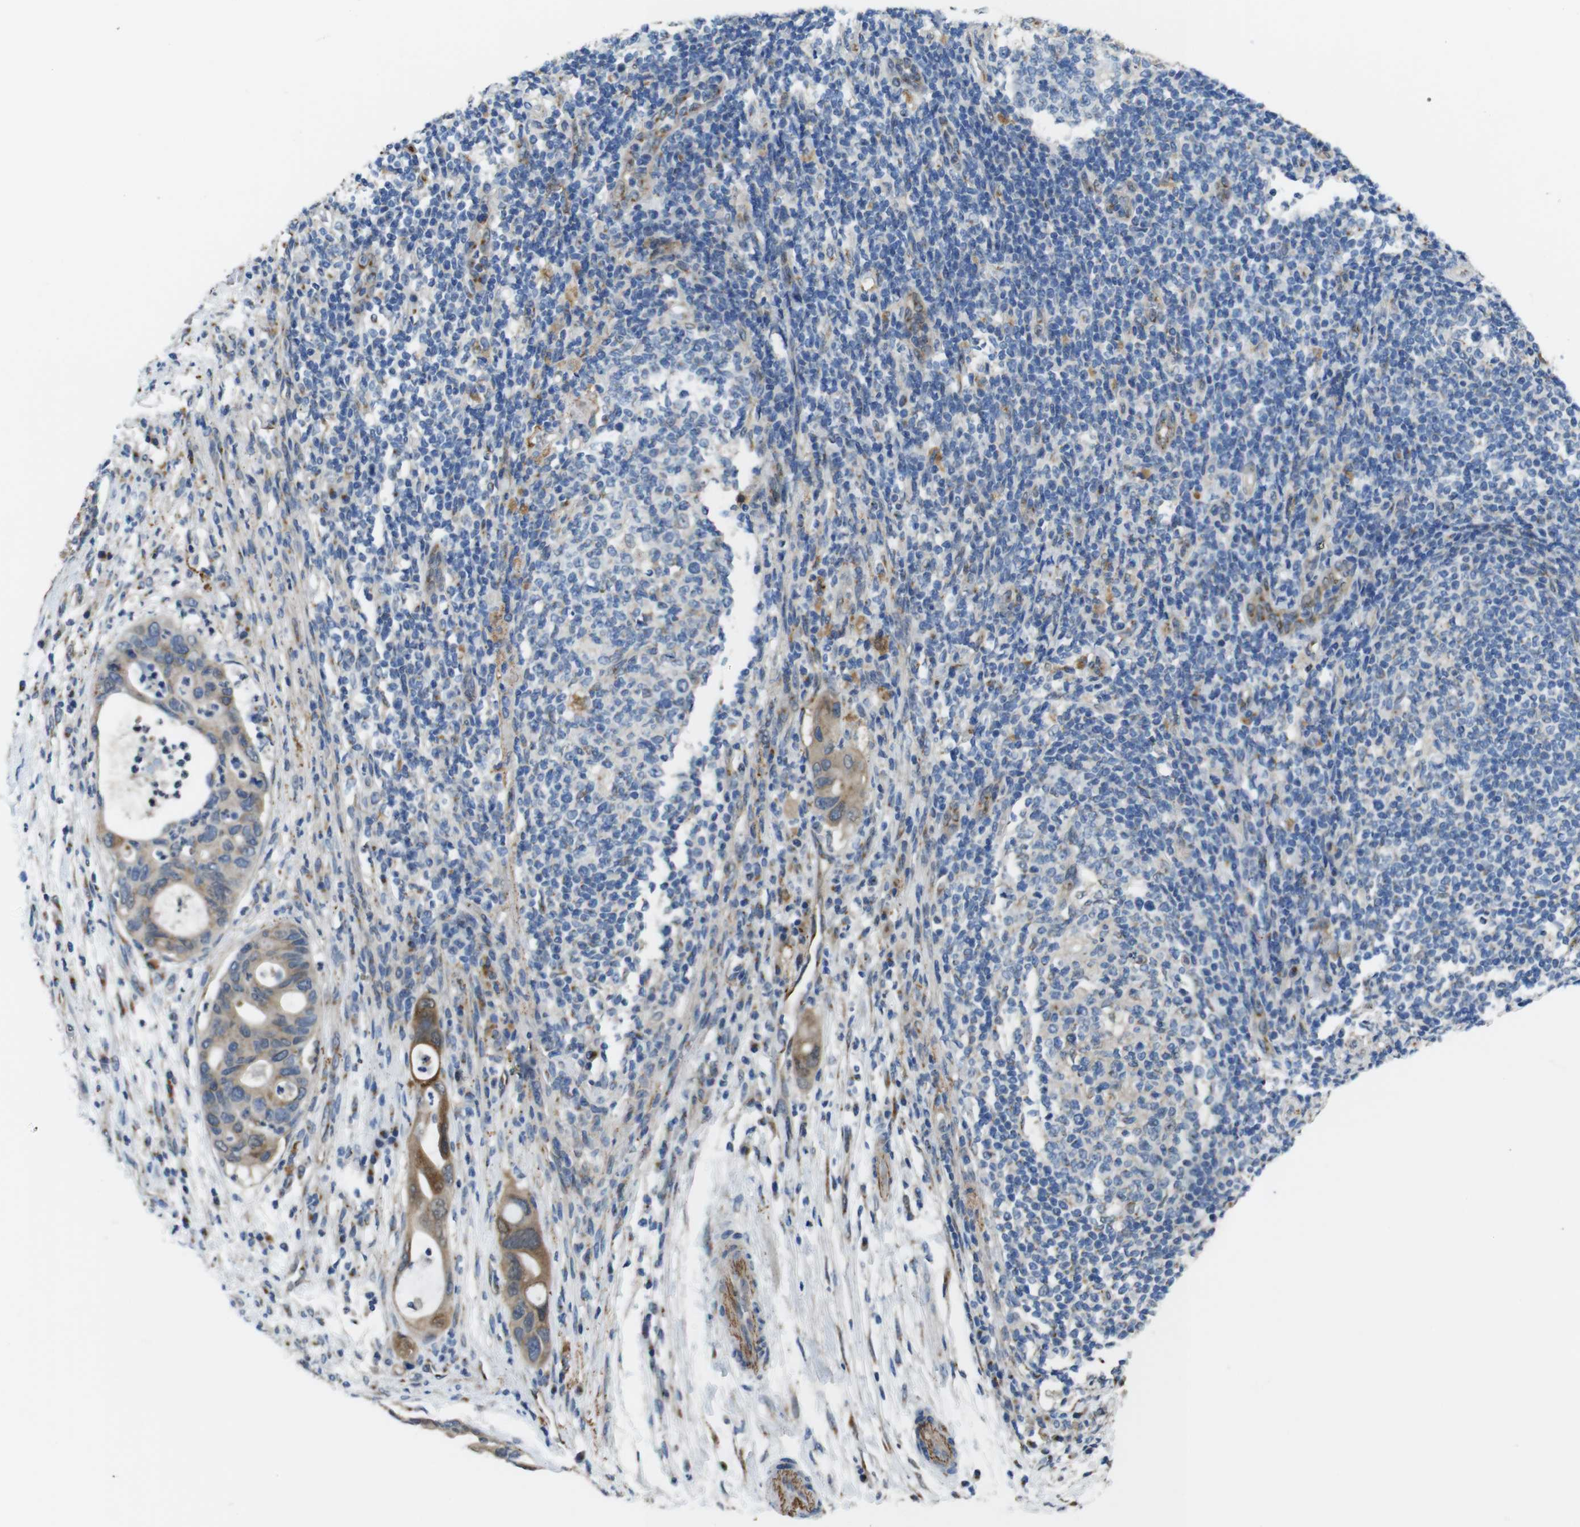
{"staining": {"intensity": "moderate", "quantity": ">75%", "location": "cytoplasmic/membranous"}, "tissue": "pancreatic cancer", "cell_type": "Tumor cells", "image_type": "cancer", "snomed": [{"axis": "morphology", "description": "Adenocarcinoma, NOS"}, {"axis": "topography", "description": "Pancreas"}], "caption": "This photomicrograph shows pancreatic cancer stained with immunohistochemistry (IHC) to label a protein in brown. The cytoplasmic/membranous of tumor cells show moderate positivity for the protein. Nuclei are counter-stained blue.", "gene": "RAB6A", "patient": {"sex": "female", "age": 71}}